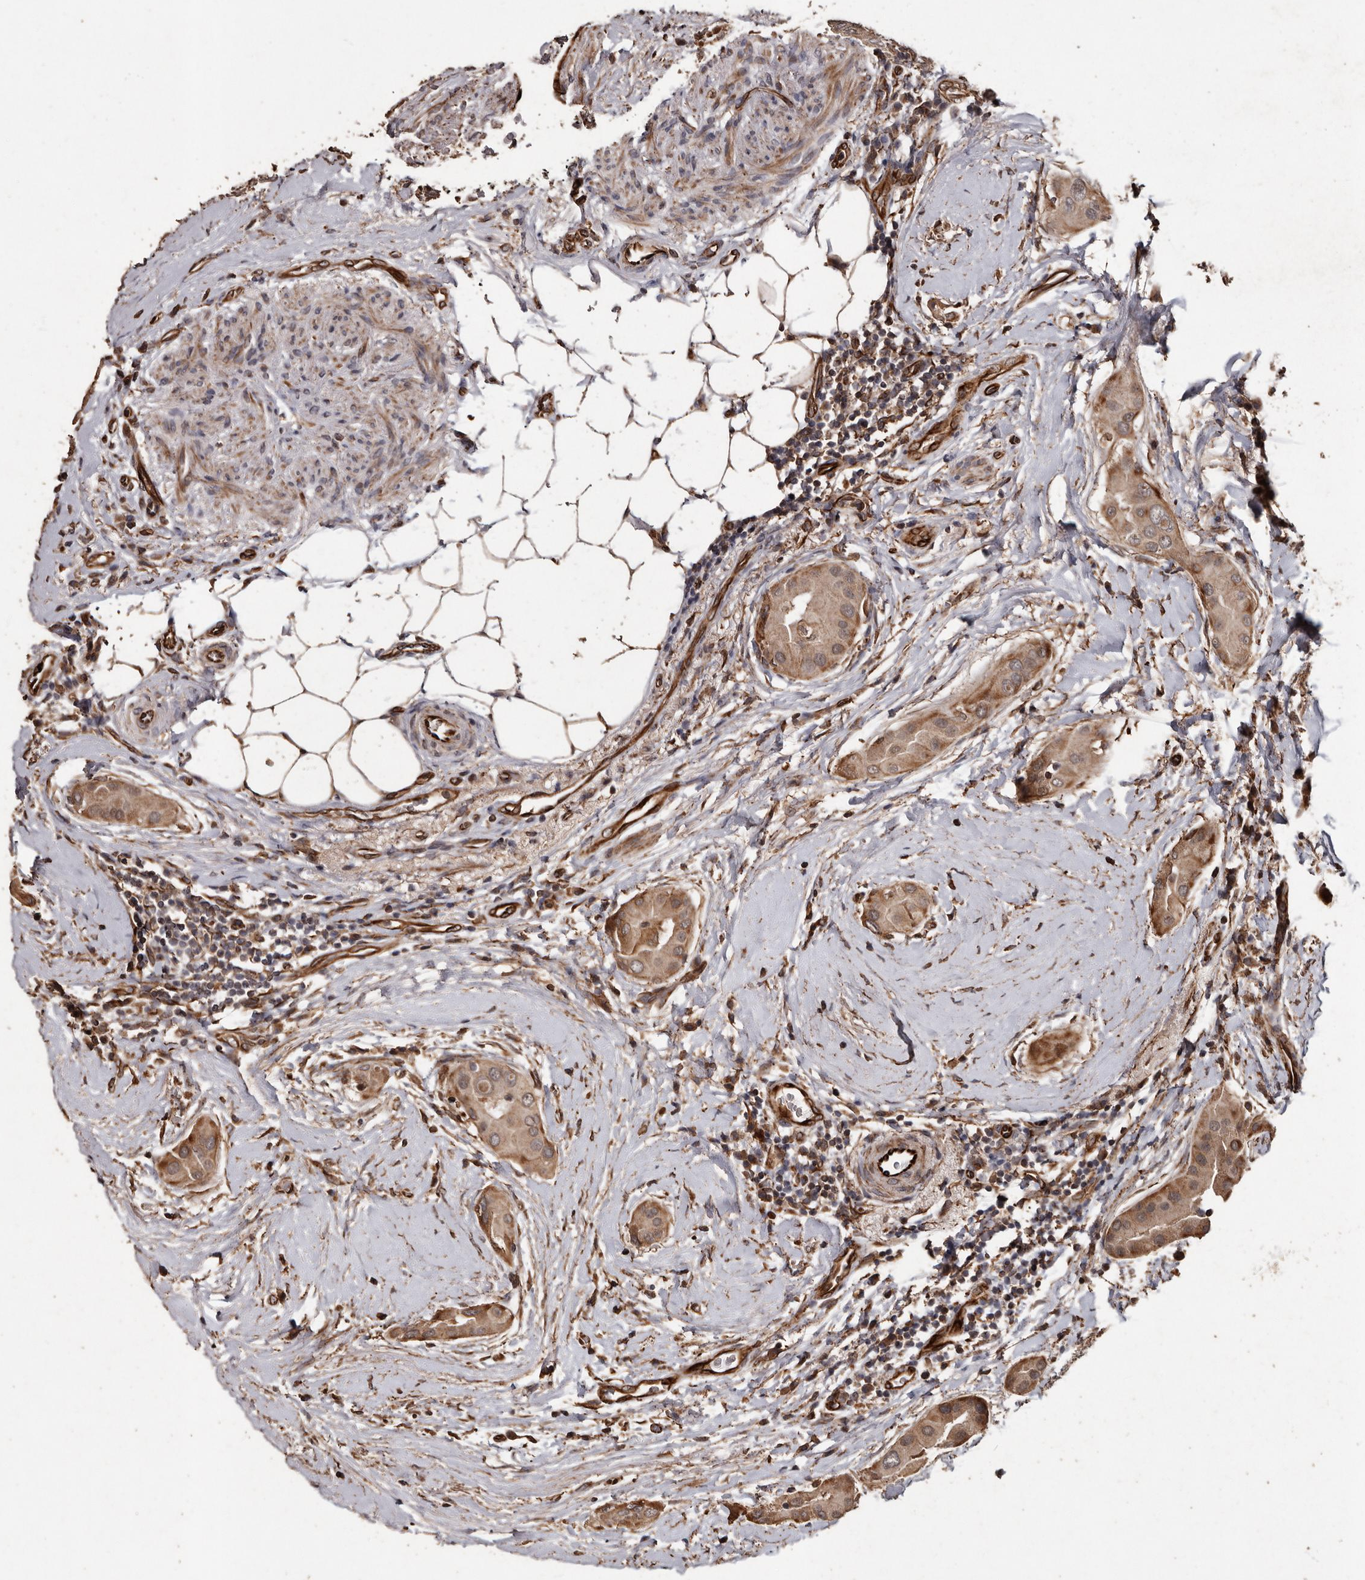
{"staining": {"intensity": "moderate", "quantity": ">75%", "location": "cytoplasmic/membranous,nuclear"}, "tissue": "thyroid cancer", "cell_type": "Tumor cells", "image_type": "cancer", "snomed": [{"axis": "morphology", "description": "Papillary adenocarcinoma, NOS"}, {"axis": "topography", "description": "Thyroid gland"}], "caption": "About >75% of tumor cells in human thyroid papillary adenocarcinoma display moderate cytoplasmic/membranous and nuclear protein positivity as visualized by brown immunohistochemical staining.", "gene": "BRAT1", "patient": {"sex": "male", "age": 33}}